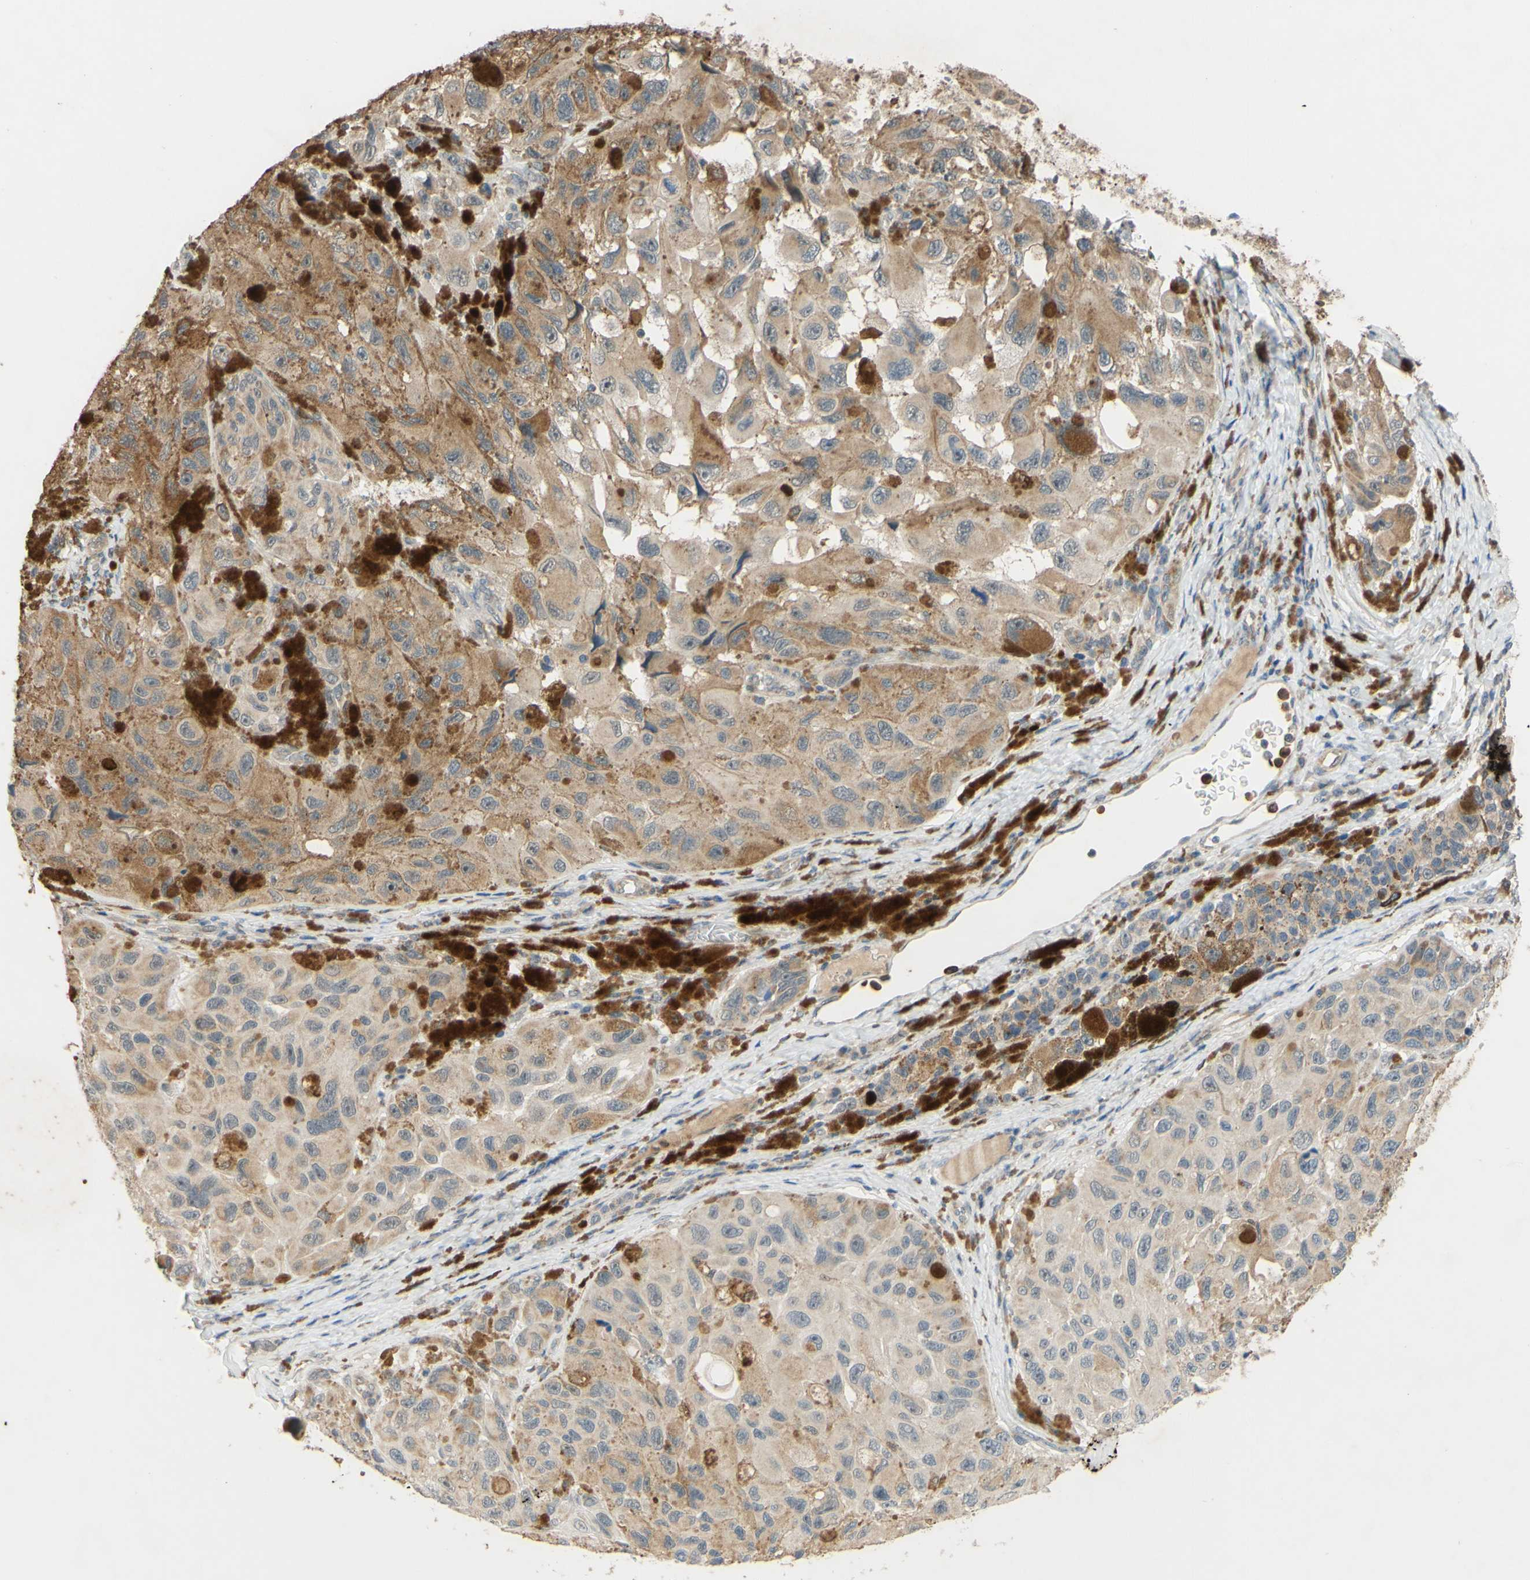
{"staining": {"intensity": "moderate", "quantity": "25%-75%", "location": "cytoplasmic/membranous"}, "tissue": "melanoma", "cell_type": "Tumor cells", "image_type": "cancer", "snomed": [{"axis": "morphology", "description": "Malignant melanoma, NOS"}, {"axis": "topography", "description": "Skin"}], "caption": "Immunohistochemical staining of human malignant melanoma demonstrates medium levels of moderate cytoplasmic/membranous expression in about 25%-75% of tumor cells.", "gene": "GATA1", "patient": {"sex": "female", "age": 73}}